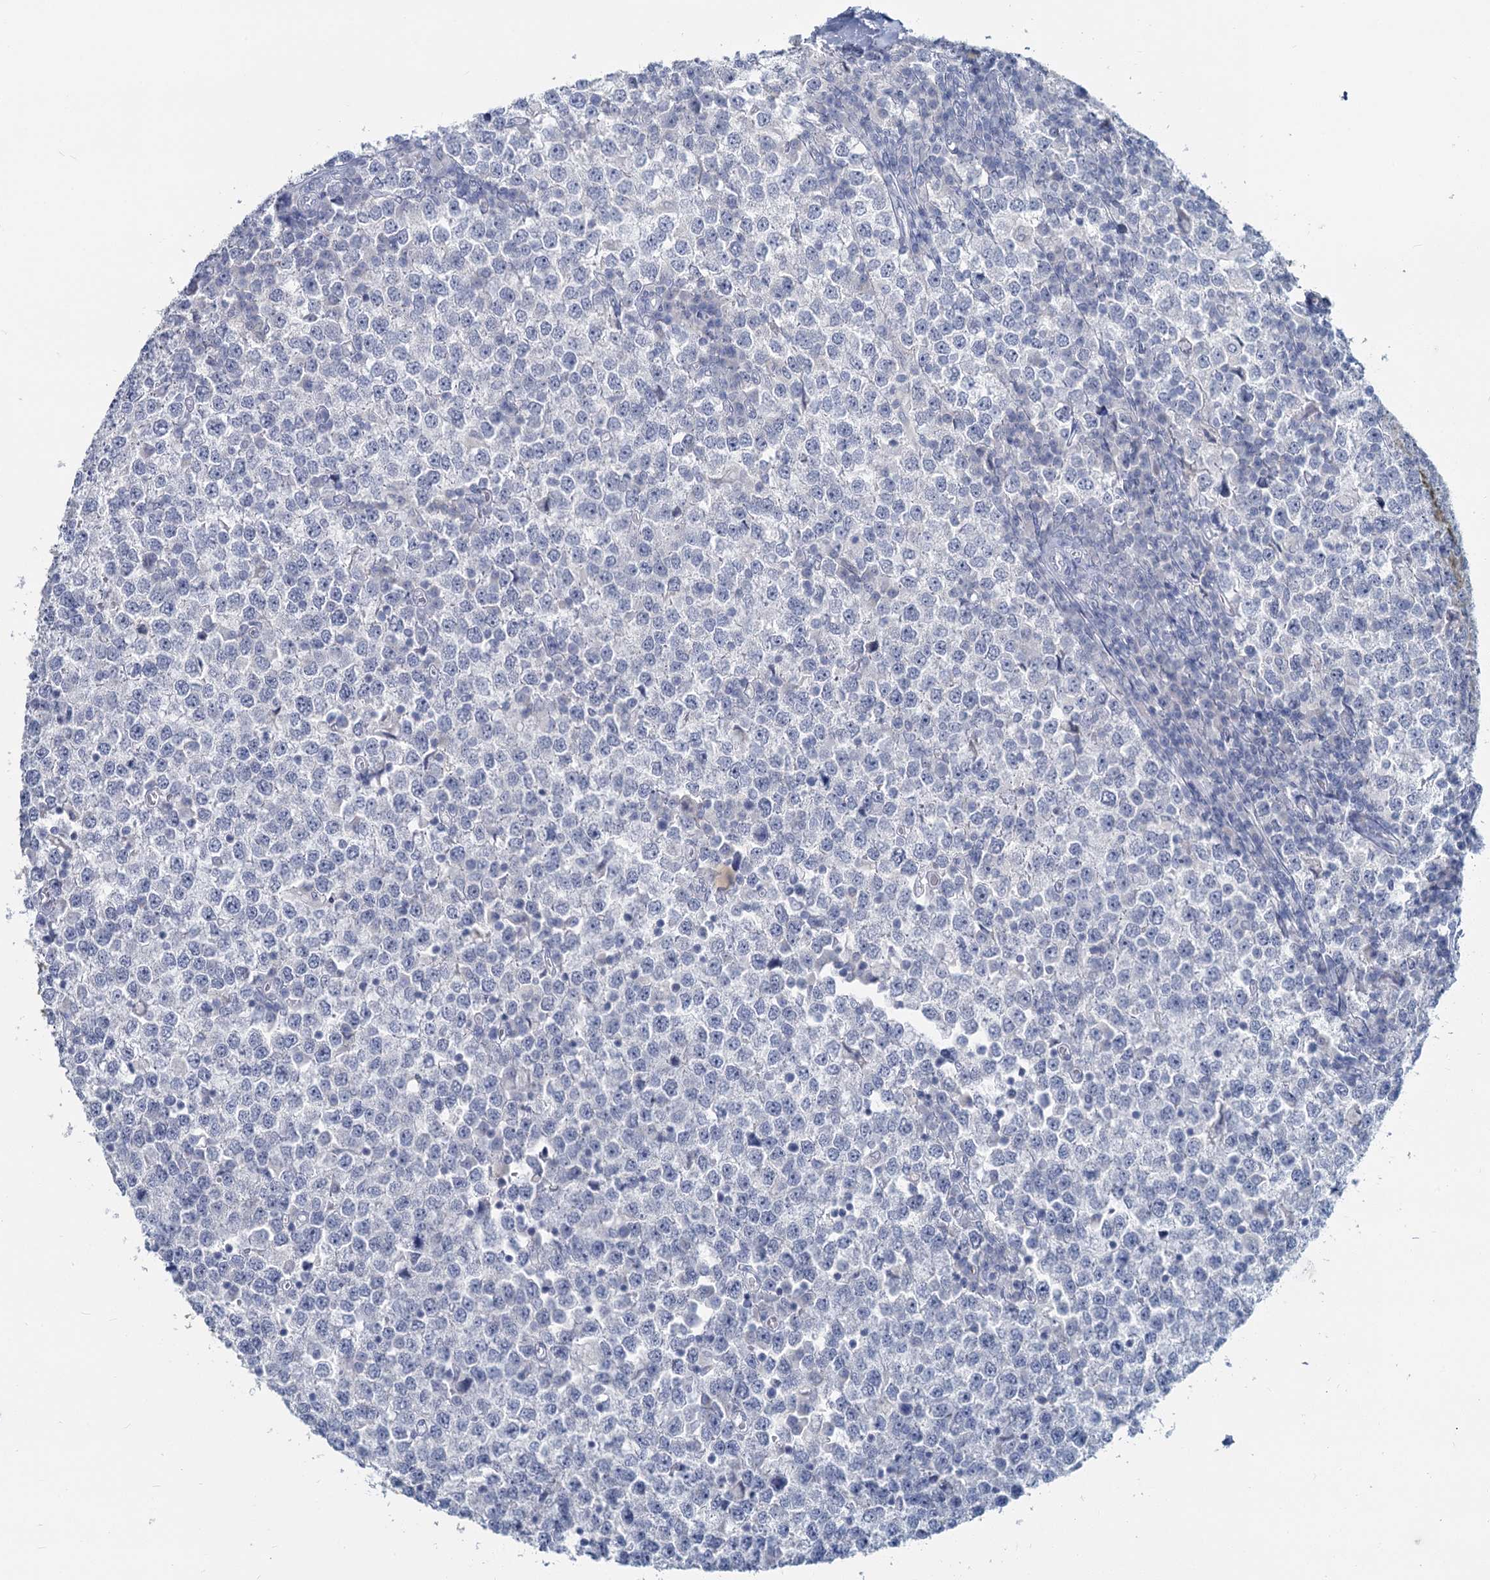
{"staining": {"intensity": "negative", "quantity": "none", "location": "none"}, "tissue": "testis cancer", "cell_type": "Tumor cells", "image_type": "cancer", "snomed": [{"axis": "morphology", "description": "Seminoma, NOS"}, {"axis": "topography", "description": "Testis"}], "caption": "A photomicrograph of seminoma (testis) stained for a protein exhibits no brown staining in tumor cells.", "gene": "CHGA", "patient": {"sex": "male", "age": 65}}